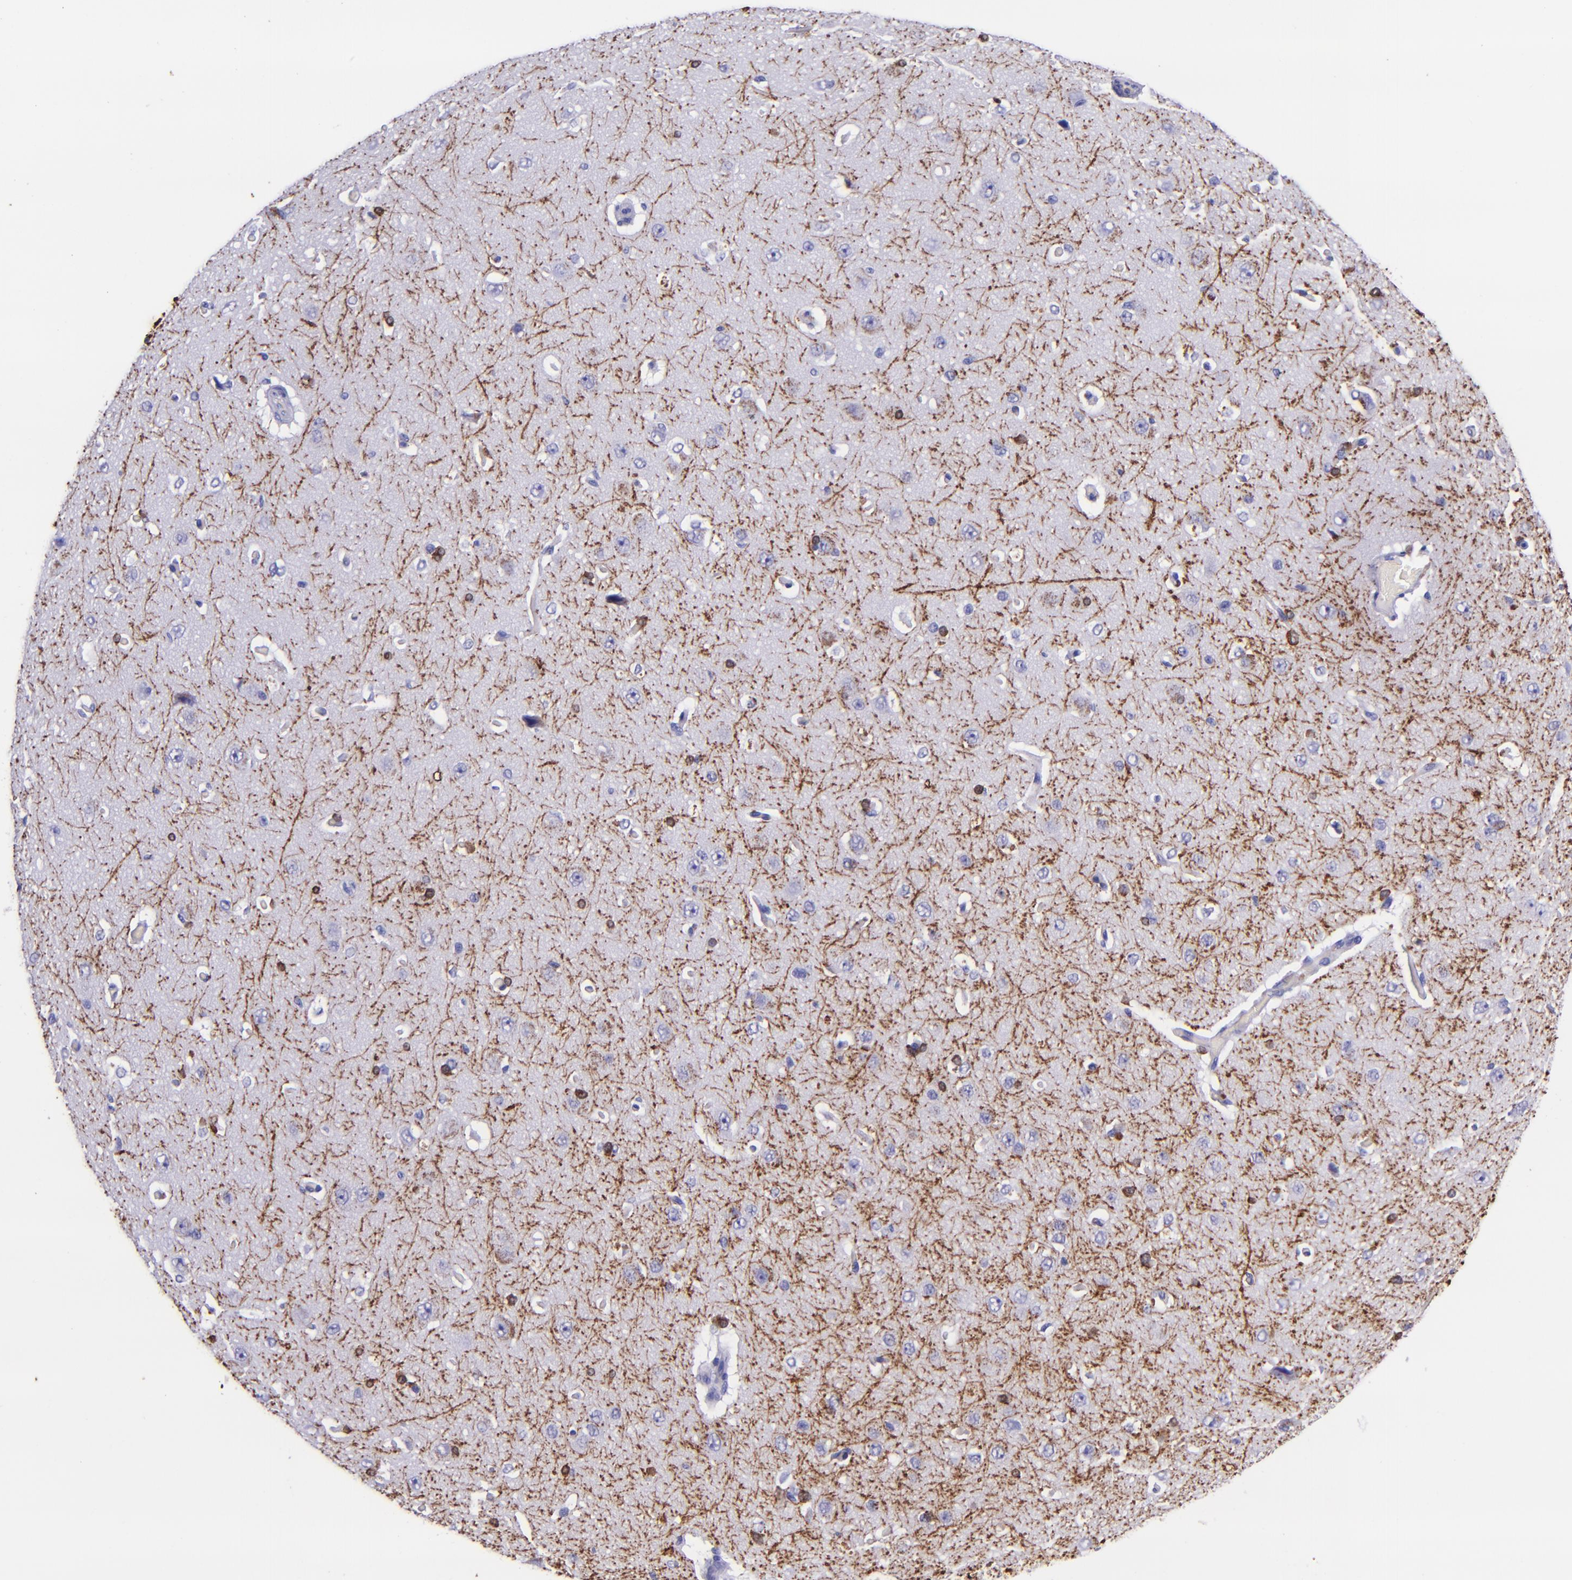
{"staining": {"intensity": "strong", "quantity": "<25%", "location": "cytoplasmic/membranous,nuclear"}, "tissue": "cerebral cortex", "cell_type": "Endothelial cells", "image_type": "normal", "snomed": [{"axis": "morphology", "description": "Normal tissue, NOS"}, {"axis": "topography", "description": "Cerebral cortex"}], "caption": "This is an image of immunohistochemistry staining of normal cerebral cortex, which shows strong staining in the cytoplasmic/membranous,nuclear of endothelial cells.", "gene": "MBP", "patient": {"sex": "female", "age": 45}}